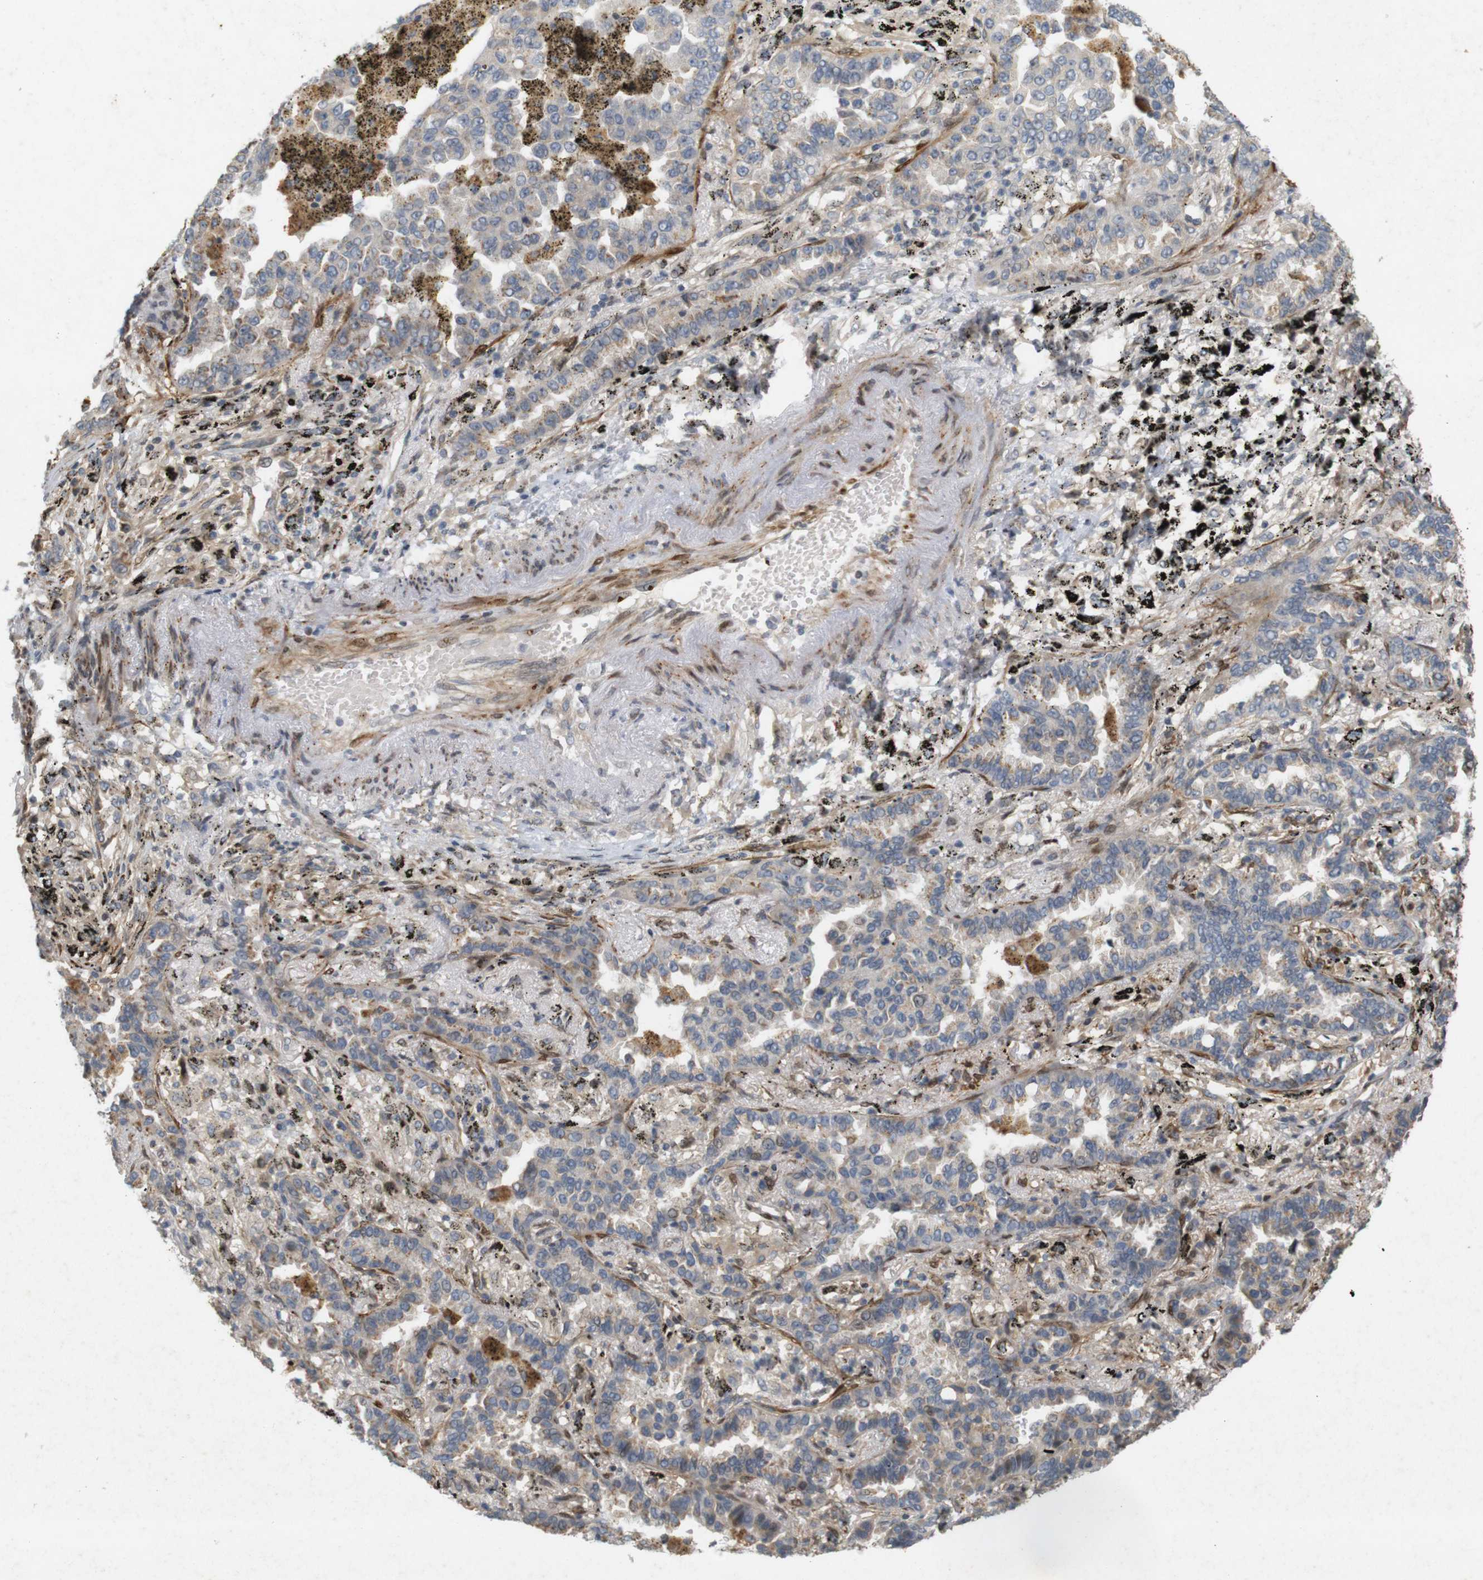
{"staining": {"intensity": "moderate", "quantity": "<25%", "location": "cytoplasmic/membranous"}, "tissue": "lung cancer", "cell_type": "Tumor cells", "image_type": "cancer", "snomed": [{"axis": "morphology", "description": "Normal tissue, NOS"}, {"axis": "morphology", "description": "Adenocarcinoma, NOS"}, {"axis": "topography", "description": "Lung"}], "caption": "Lung cancer stained for a protein (brown) shows moderate cytoplasmic/membranous positive positivity in approximately <25% of tumor cells.", "gene": "PPP1R14A", "patient": {"sex": "male", "age": 59}}